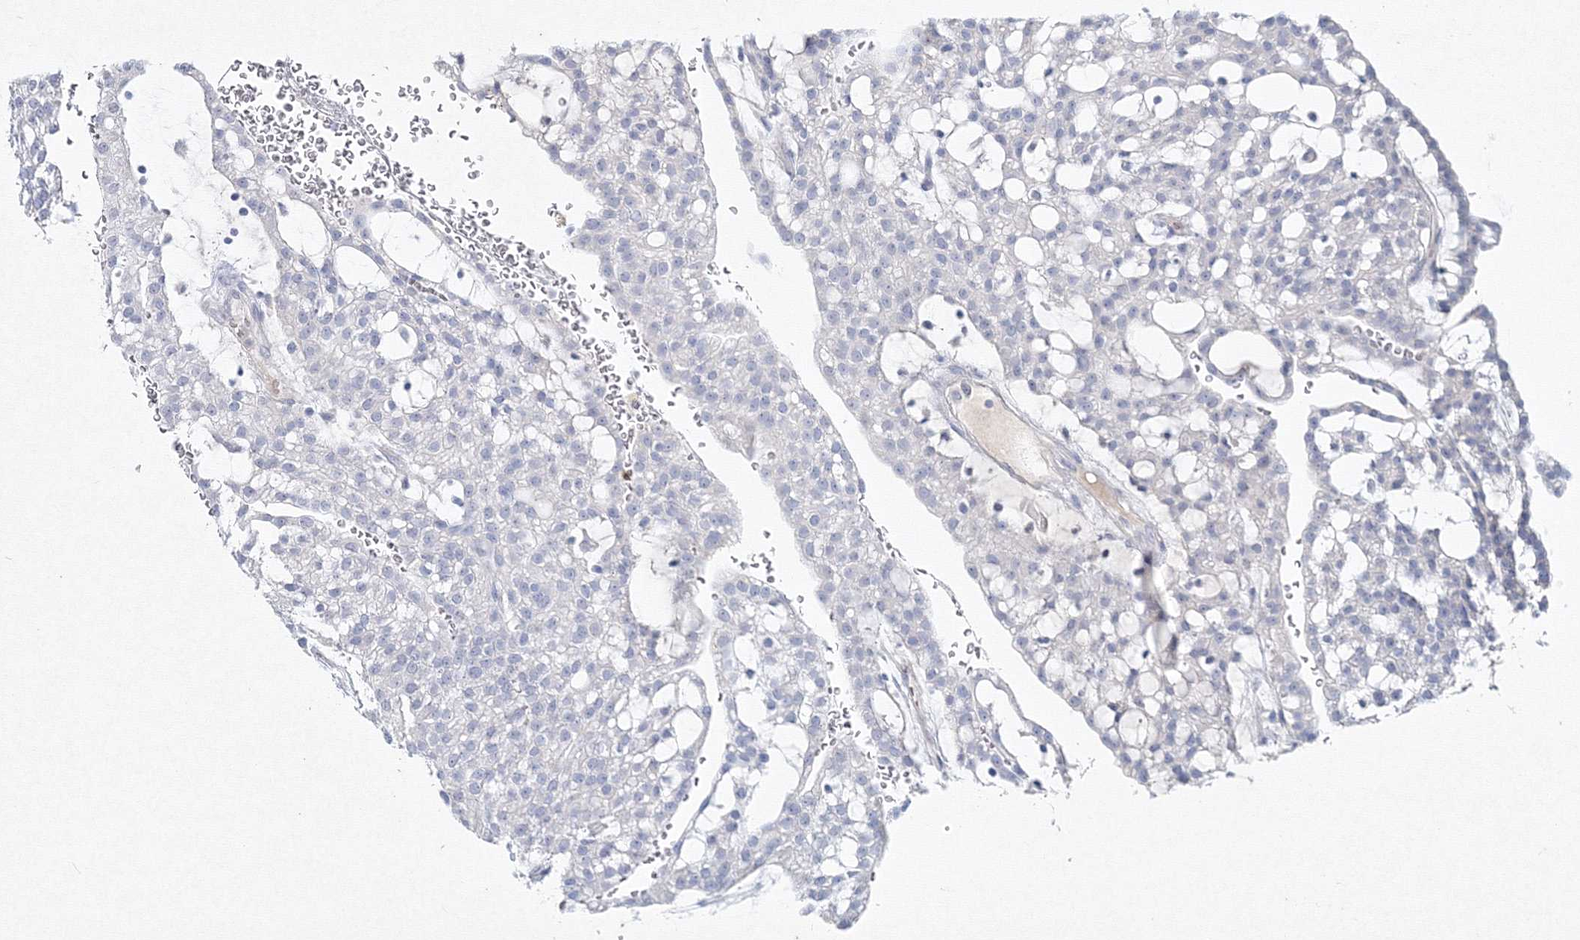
{"staining": {"intensity": "negative", "quantity": "none", "location": "none"}, "tissue": "renal cancer", "cell_type": "Tumor cells", "image_type": "cancer", "snomed": [{"axis": "morphology", "description": "Adenocarcinoma, NOS"}, {"axis": "topography", "description": "Kidney"}], "caption": "DAB (3,3'-diaminobenzidine) immunohistochemical staining of renal cancer exhibits no significant positivity in tumor cells. The staining is performed using DAB brown chromogen with nuclei counter-stained in using hematoxylin.", "gene": "GCKR", "patient": {"sex": "male", "age": 63}}